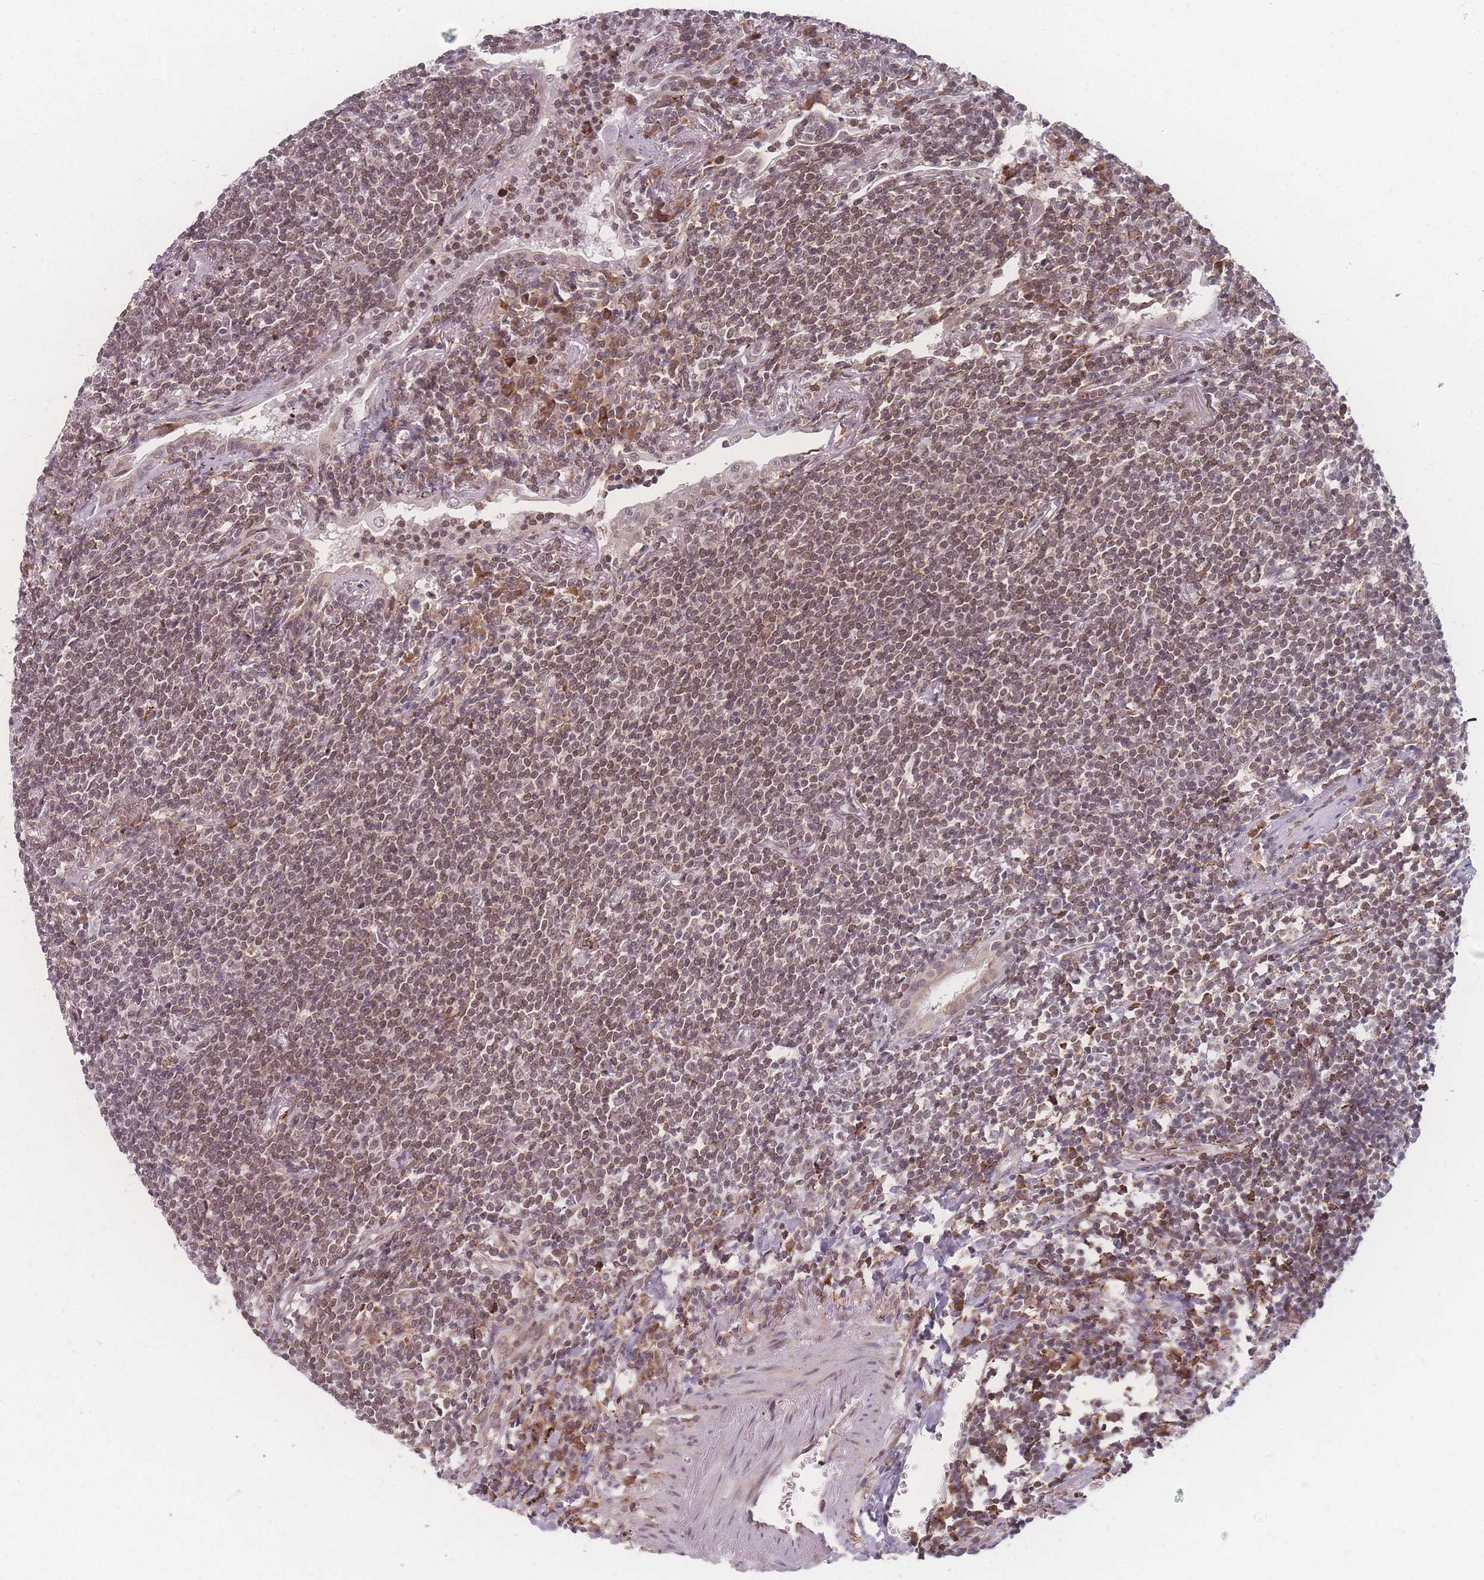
{"staining": {"intensity": "moderate", "quantity": ">75%", "location": "nuclear"}, "tissue": "lymphoma", "cell_type": "Tumor cells", "image_type": "cancer", "snomed": [{"axis": "morphology", "description": "Malignant lymphoma, non-Hodgkin's type, Low grade"}, {"axis": "topography", "description": "Lung"}], "caption": "Protein analysis of low-grade malignant lymphoma, non-Hodgkin's type tissue exhibits moderate nuclear expression in about >75% of tumor cells. (Stains: DAB (3,3'-diaminobenzidine) in brown, nuclei in blue, Microscopy: brightfield microscopy at high magnification).", "gene": "ZC3H13", "patient": {"sex": "female", "age": 71}}